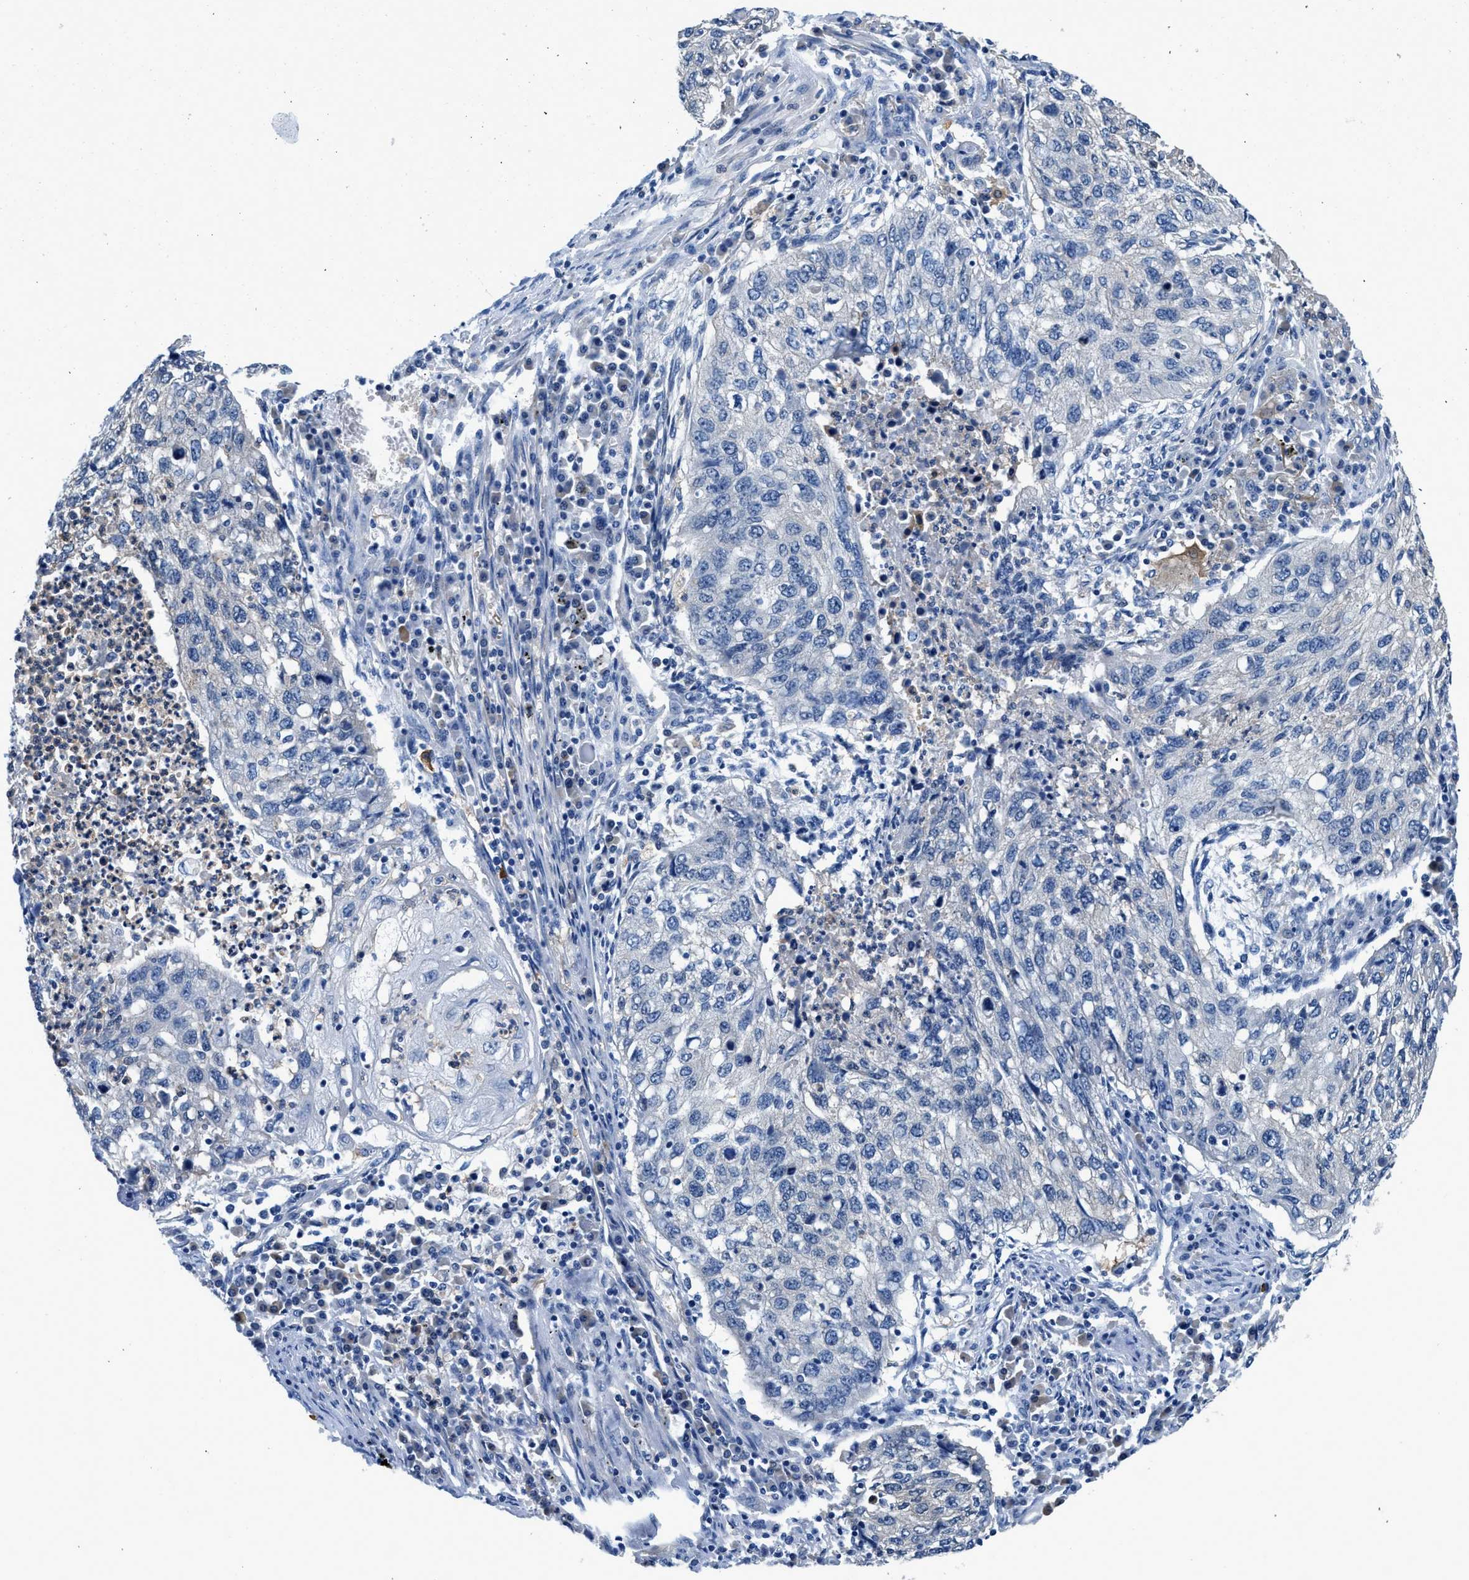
{"staining": {"intensity": "negative", "quantity": "none", "location": "none"}, "tissue": "lung cancer", "cell_type": "Tumor cells", "image_type": "cancer", "snomed": [{"axis": "morphology", "description": "Squamous cell carcinoma, NOS"}, {"axis": "topography", "description": "Lung"}], "caption": "There is no significant staining in tumor cells of lung squamous cell carcinoma. (Stains: DAB (3,3'-diaminobenzidine) immunohistochemistry with hematoxylin counter stain, Microscopy: brightfield microscopy at high magnification).", "gene": "FADS6", "patient": {"sex": "female", "age": 63}}